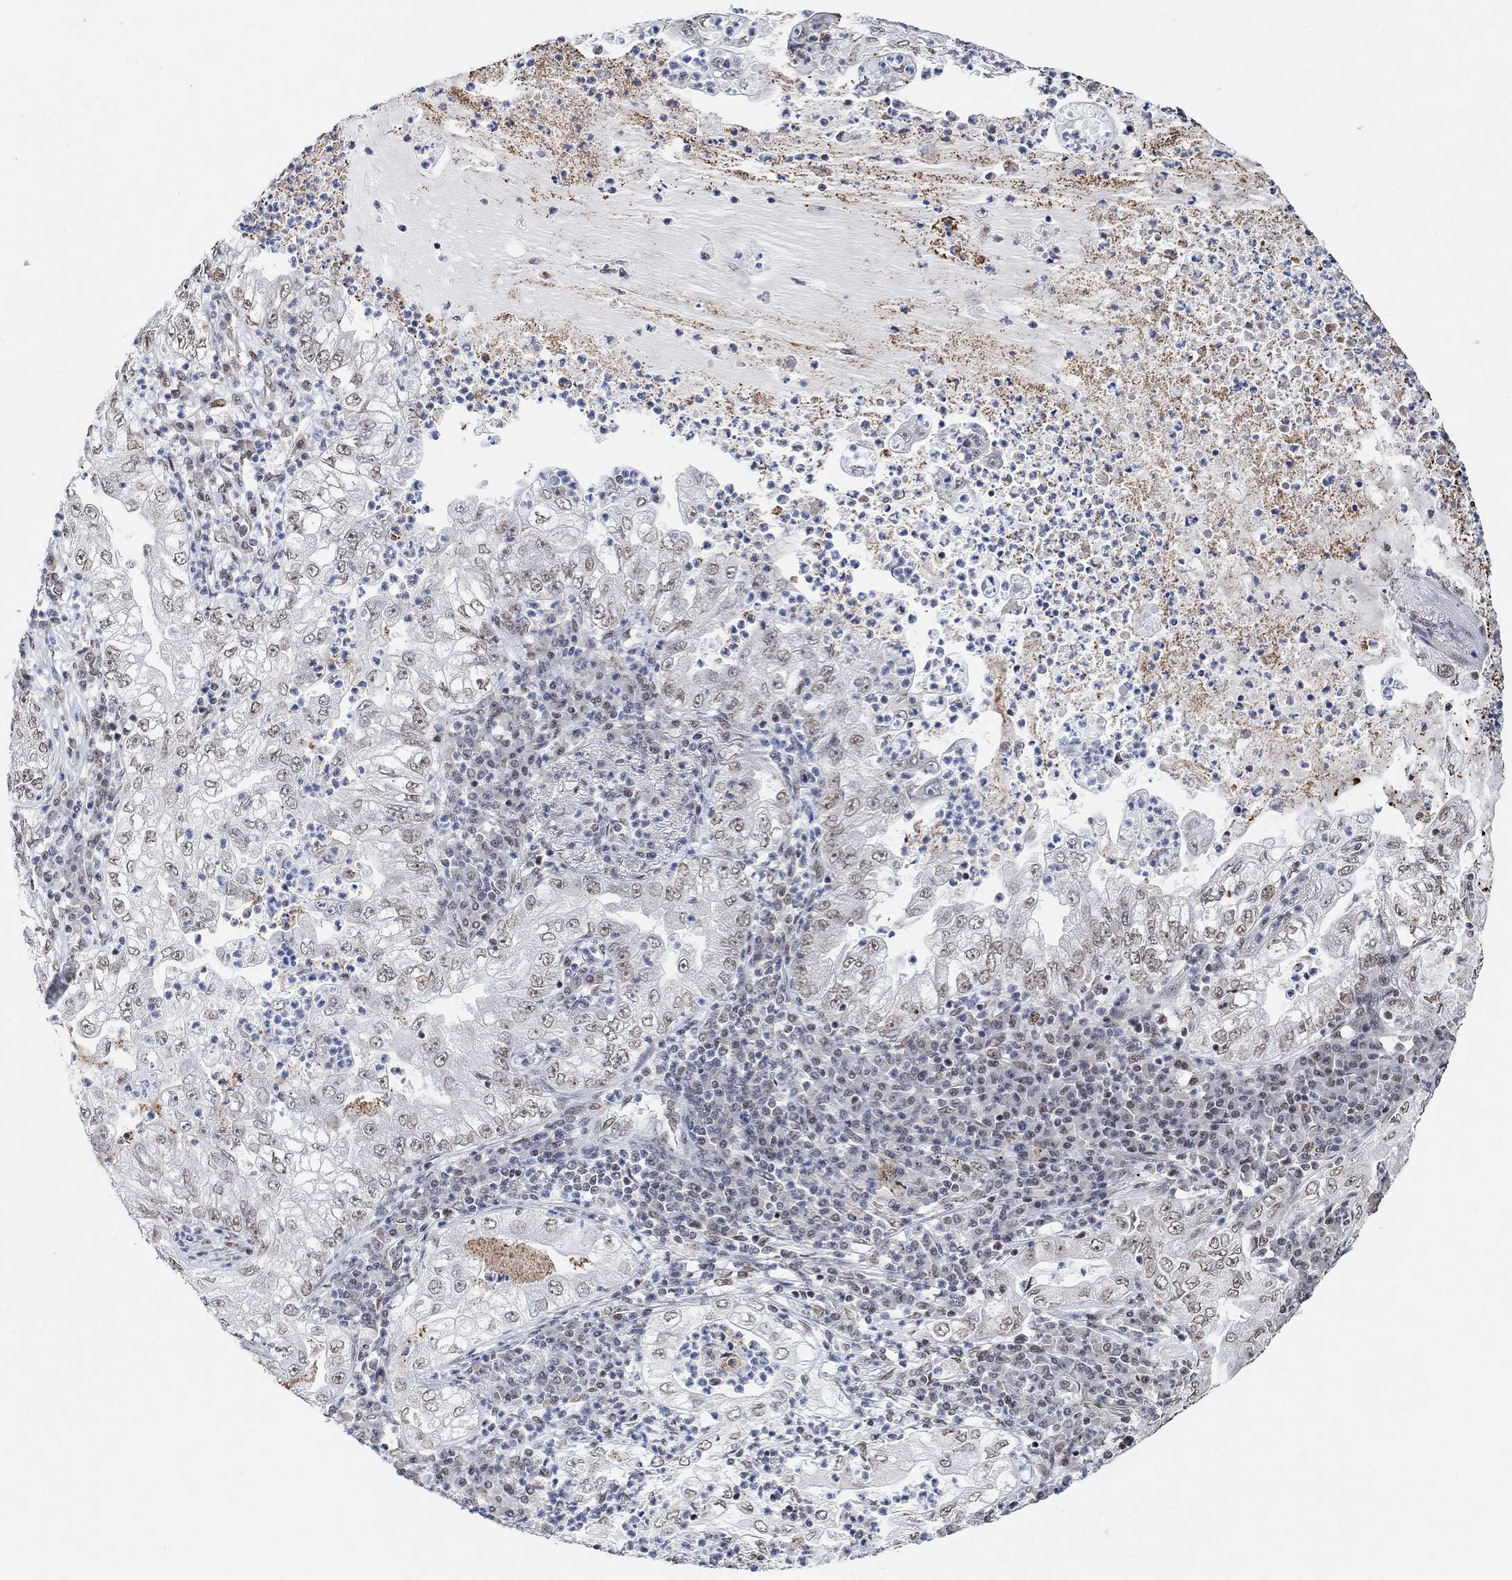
{"staining": {"intensity": "weak", "quantity": ">75%", "location": "nuclear"}, "tissue": "lung cancer", "cell_type": "Tumor cells", "image_type": "cancer", "snomed": [{"axis": "morphology", "description": "Adenocarcinoma, NOS"}, {"axis": "topography", "description": "Lung"}], "caption": "Adenocarcinoma (lung) was stained to show a protein in brown. There is low levels of weak nuclear expression in about >75% of tumor cells.", "gene": "USP39", "patient": {"sex": "female", "age": 73}}